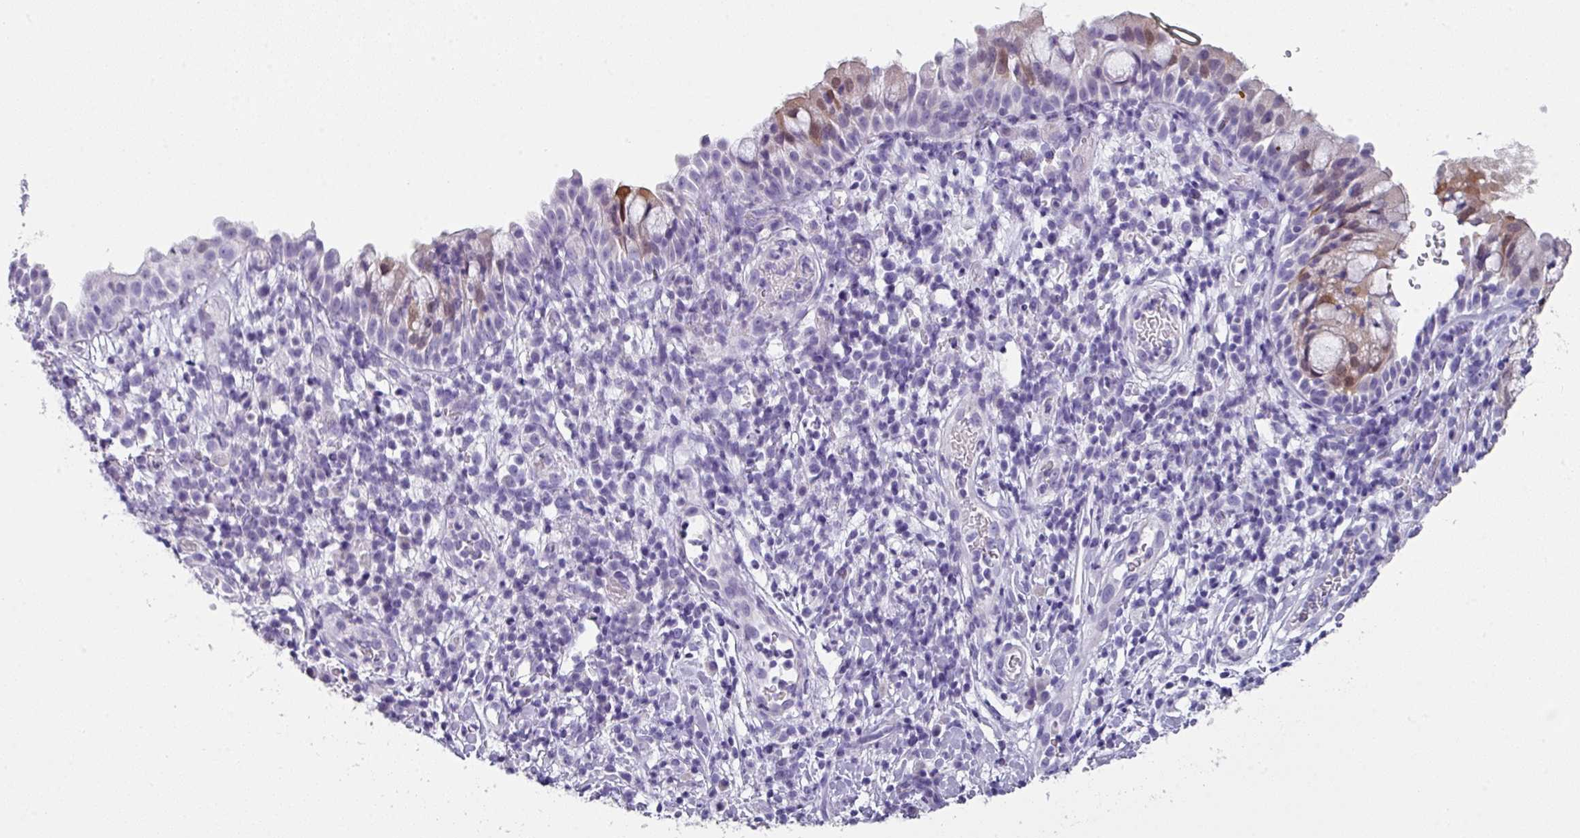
{"staining": {"intensity": "moderate", "quantity": "<25%", "location": "nuclear"}, "tissue": "nasopharynx", "cell_type": "Respiratory epithelial cells", "image_type": "normal", "snomed": [{"axis": "morphology", "description": "Normal tissue, NOS"}, {"axis": "topography", "description": "Nasopharynx"}], "caption": "High-power microscopy captured an immunohistochemistry (IHC) photomicrograph of normal nasopharynx, revealing moderate nuclear staining in approximately <25% of respiratory epithelial cells.", "gene": "DEFB115", "patient": {"sex": "male", "age": 65}}